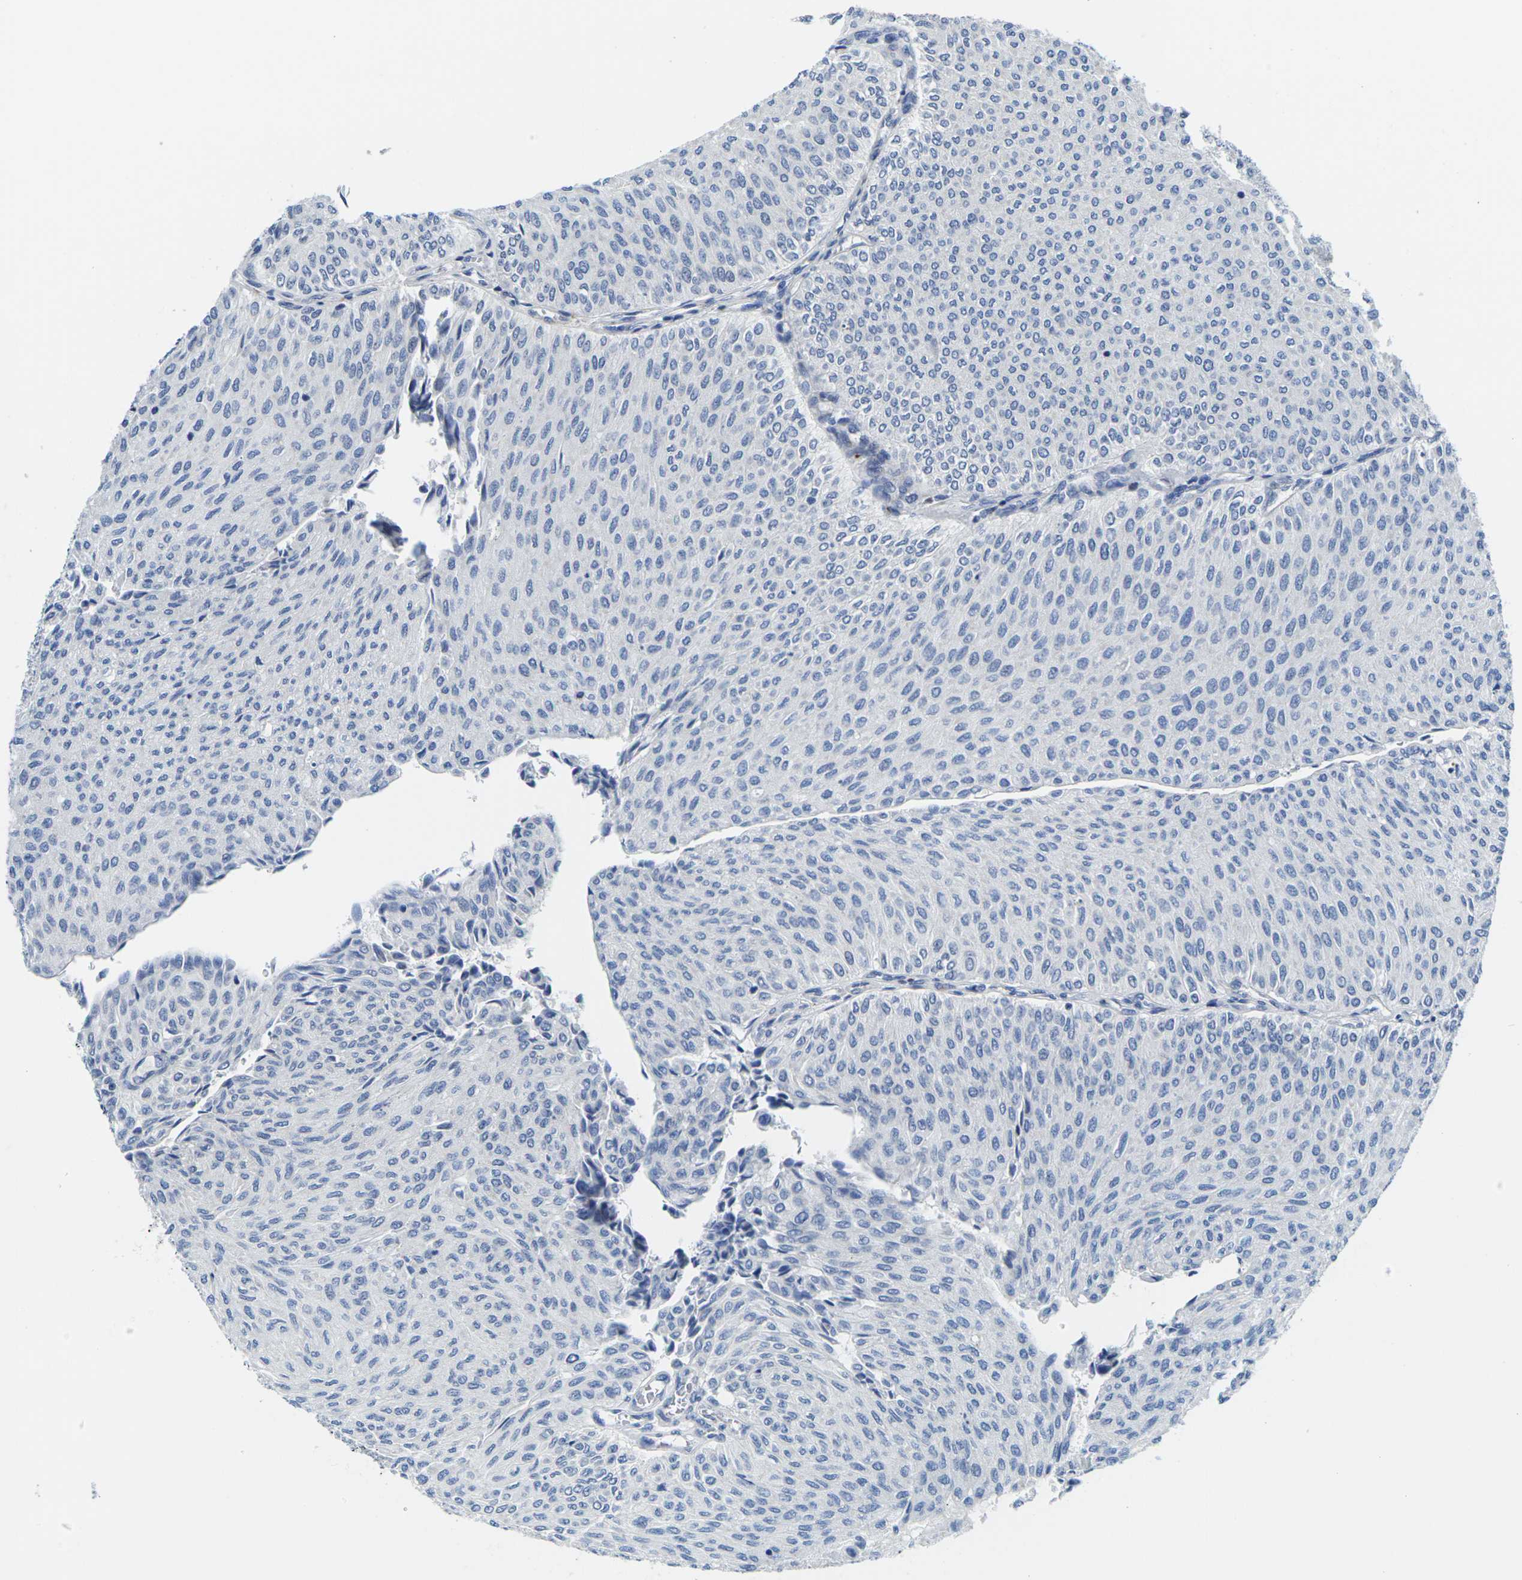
{"staining": {"intensity": "negative", "quantity": "none", "location": "none"}, "tissue": "urothelial cancer", "cell_type": "Tumor cells", "image_type": "cancer", "snomed": [{"axis": "morphology", "description": "Urothelial carcinoma, Low grade"}, {"axis": "topography", "description": "Urinary bladder"}], "caption": "Urothelial carcinoma (low-grade) was stained to show a protein in brown. There is no significant expression in tumor cells. (DAB IHC with hematoxylin counter stain).", "gene": "CRK", "patient": {"sex": "male", "age": 78}}